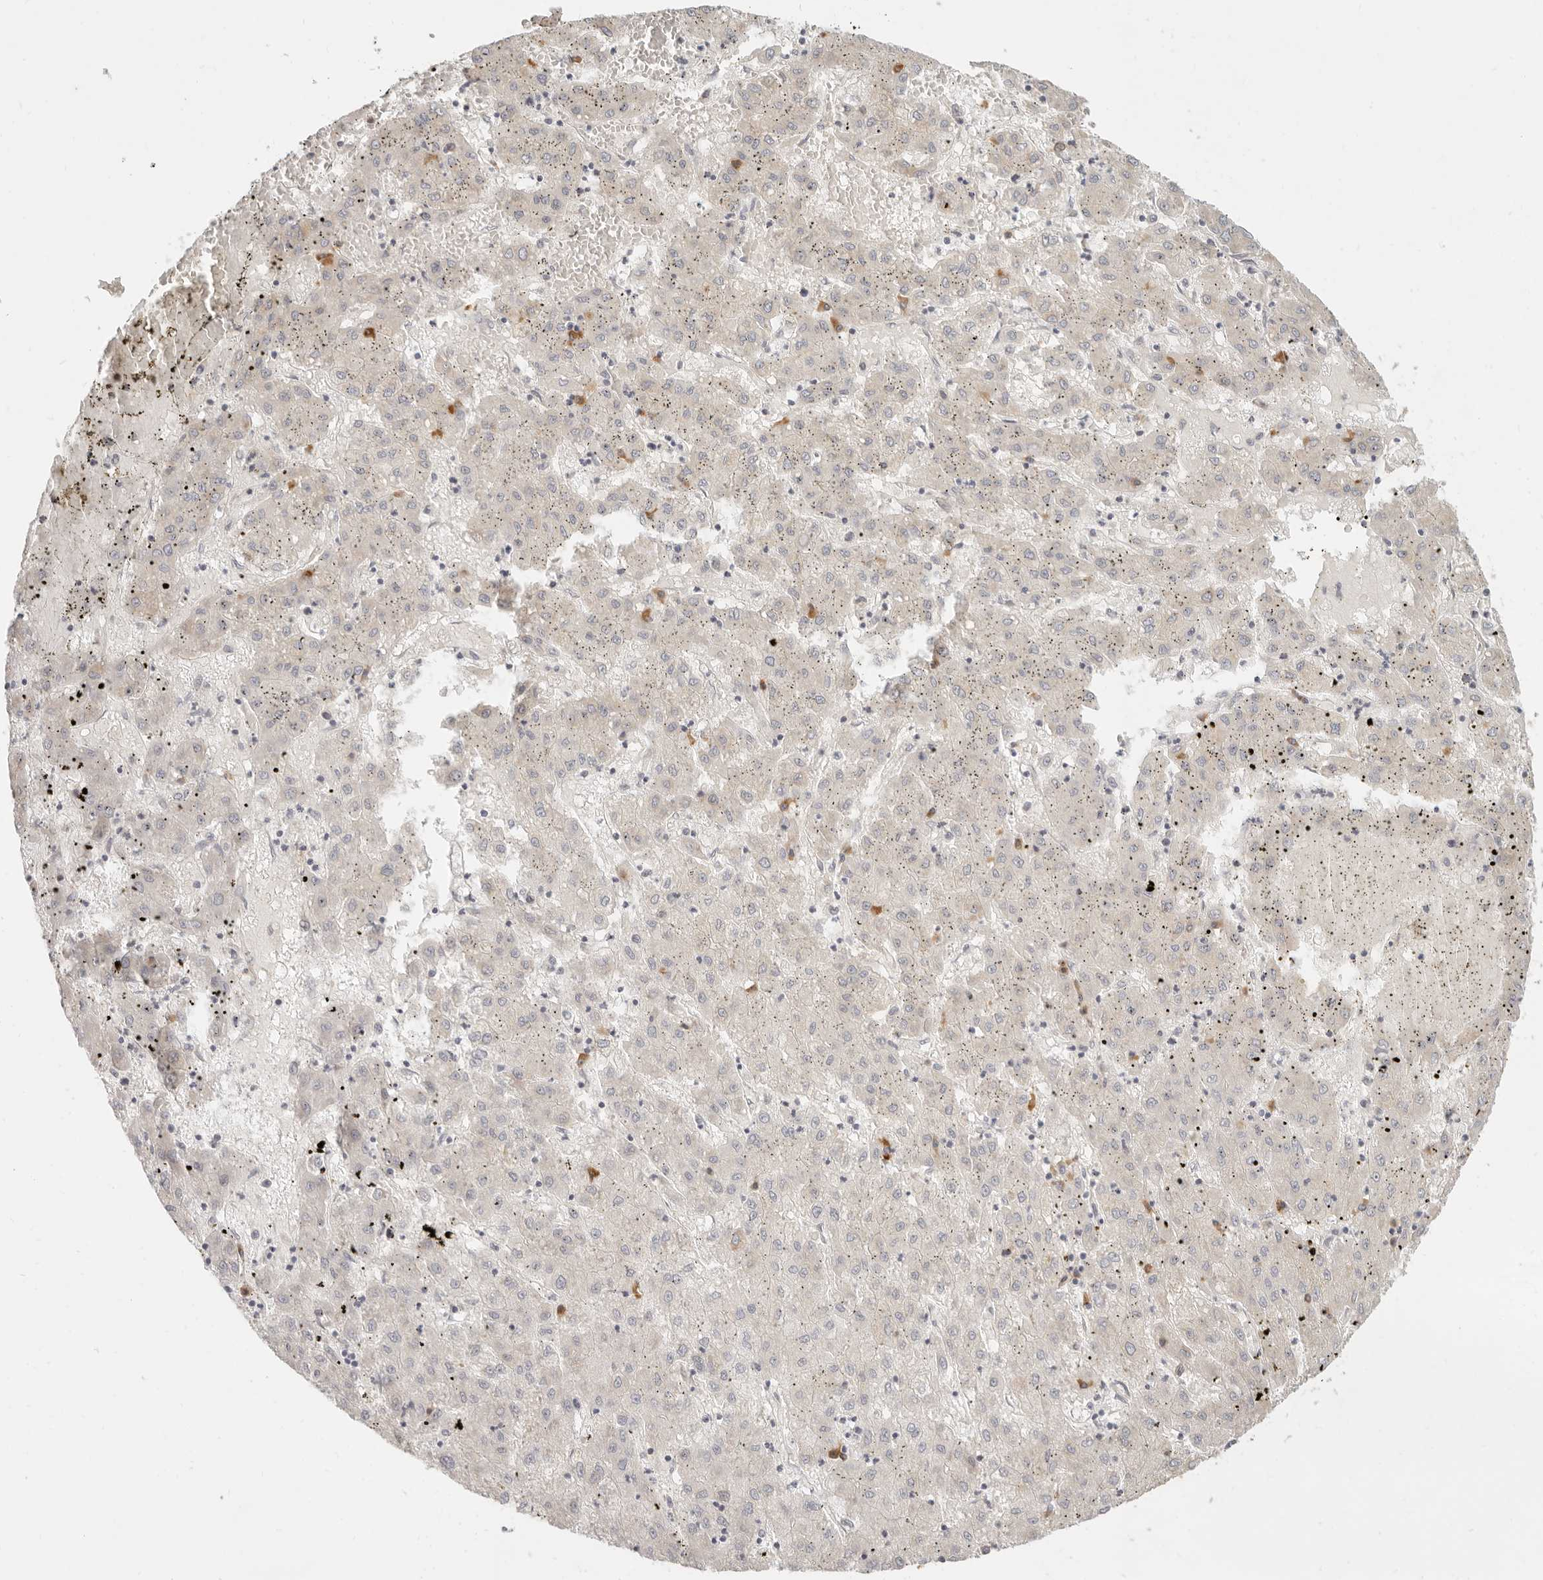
{"staining": {"intensity": "negative", "quantity": "none", "location": "none"}, "tissue": "liver cancer", "cell_type": "Tumor cells", "image_type": "cancer", "snomed": [{"axis": "morphology", "description": "Carcinoma, Hepatocellular, NOS"}, {"axis": "topography", "description": "Liver"}], "caption": "An image of human liver cancer is negative for staining in tumor cells.", "gene": "PABPC4", "patient": {"sex": "male", "age": 72}}